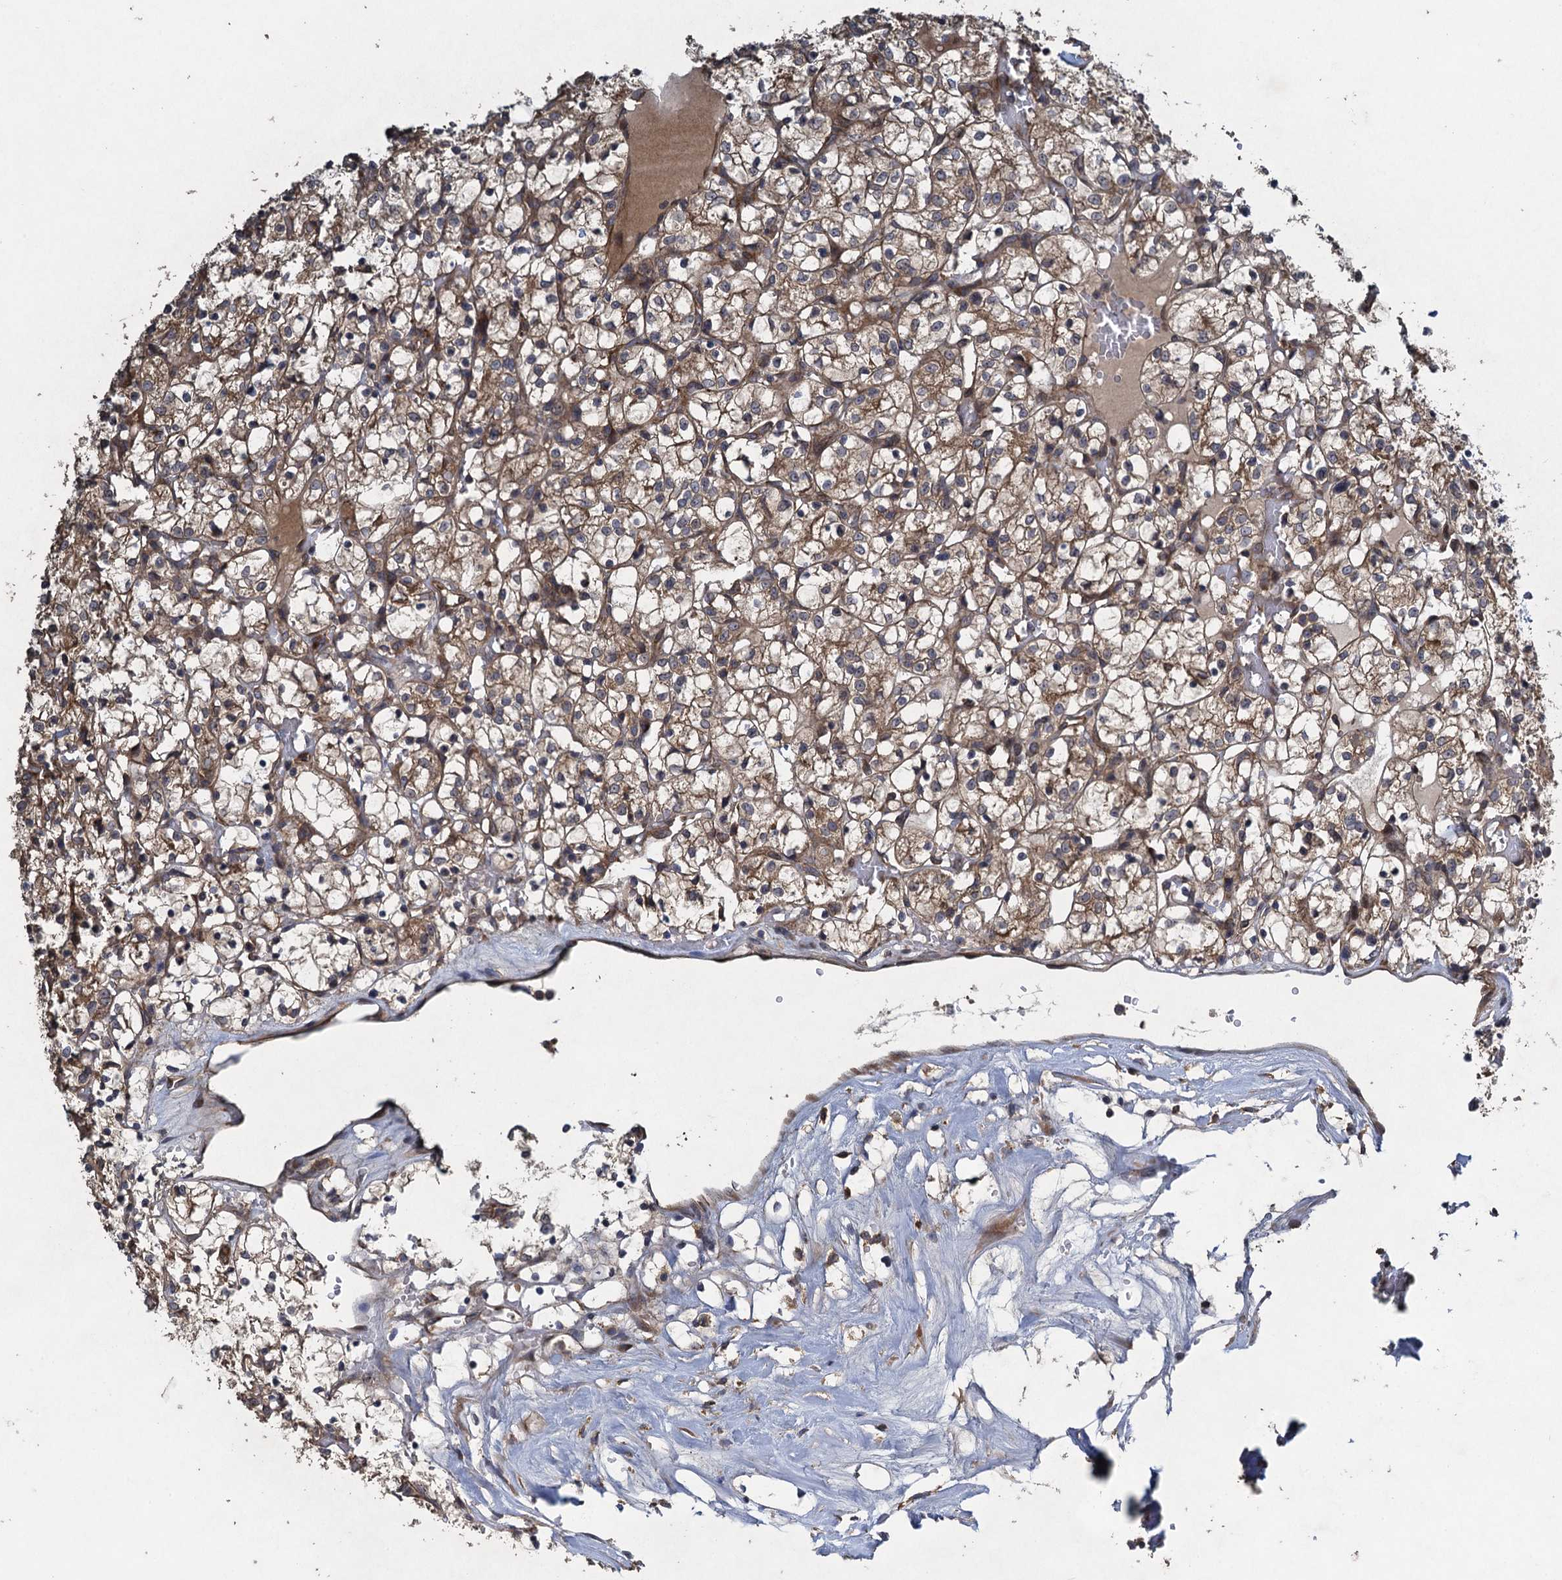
{"staining": {"intensity": "moderate", "quantity": ">75%", "location": "cytoplasmic/membranous"}, "tissue": "renal cancer", "cell_type": "Tumor cells", "image_type": "cancer", "snomed": [{"axis": "morphology", "description": "Adenocarcinoma, NOS"}, {"axis": "topography", "description": "Kidney"}], "caption": "Protein analysis of renal cancer tissue exhibits moderate cytoplasmic/membranous expression in approximately >75% of tumor cells.", "gene": "CNTN5", "patient": {"sex": "female", "age": 69}}